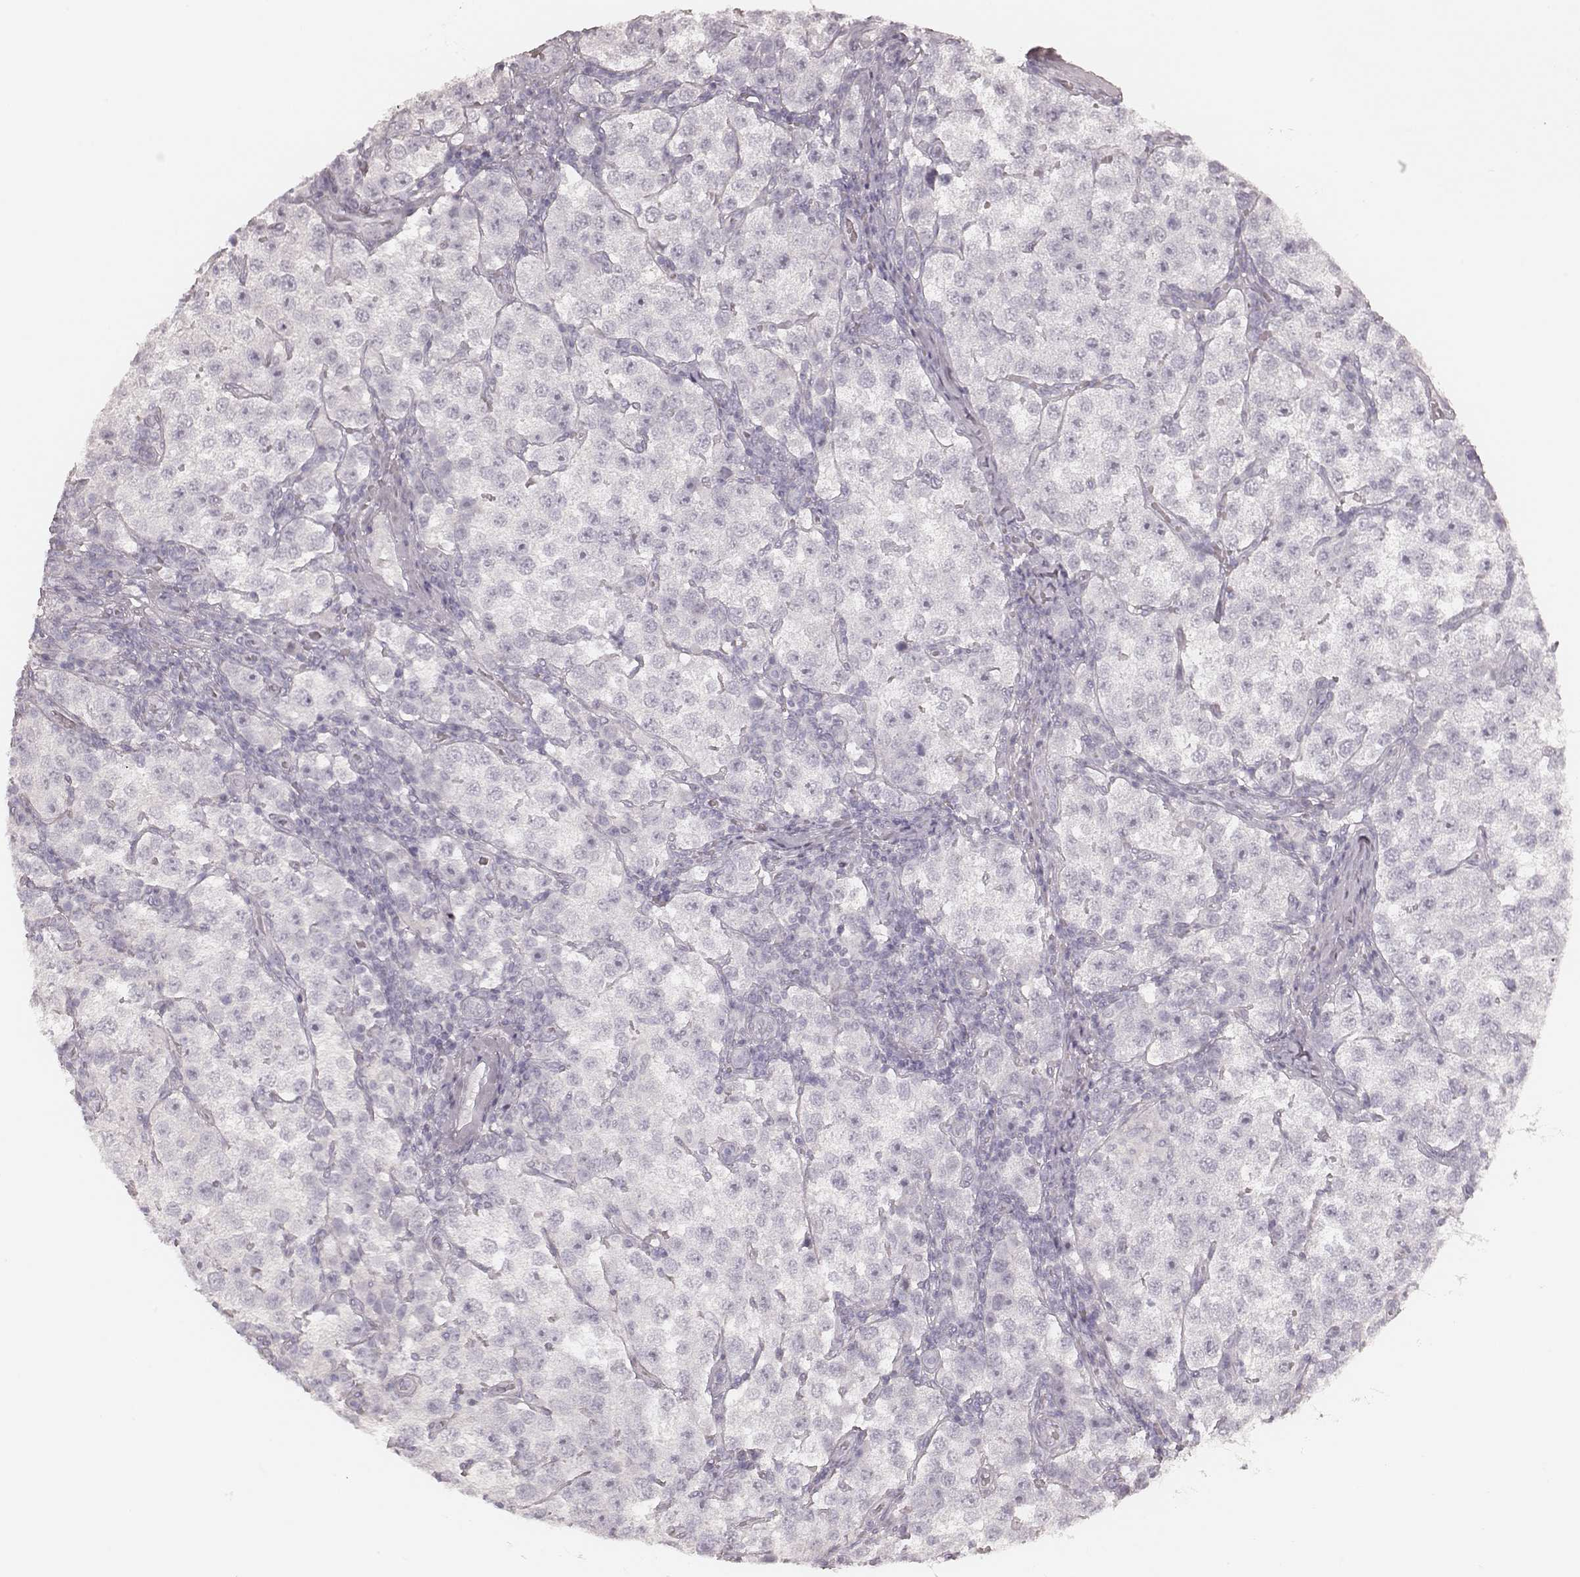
{"staining": {"intensity": "negative", "quantity": "none", "location": "none"}, "tissue": "testis cancer", "cell_type": "Tumor cells", "image_type": "cancer", "snomed": [{"axis": "morphology", "description": "Seminoma, NOS"}, {"axis": "topography", "description": "Testis"}], "caption": "A high-resolution image shows immunohistochemistry (IHC) staining of testis cancer, which demonstrates no significant positivity in tumor cells.", "gene": "KRT26", "patient": {"sex": "male", "age": 37}}